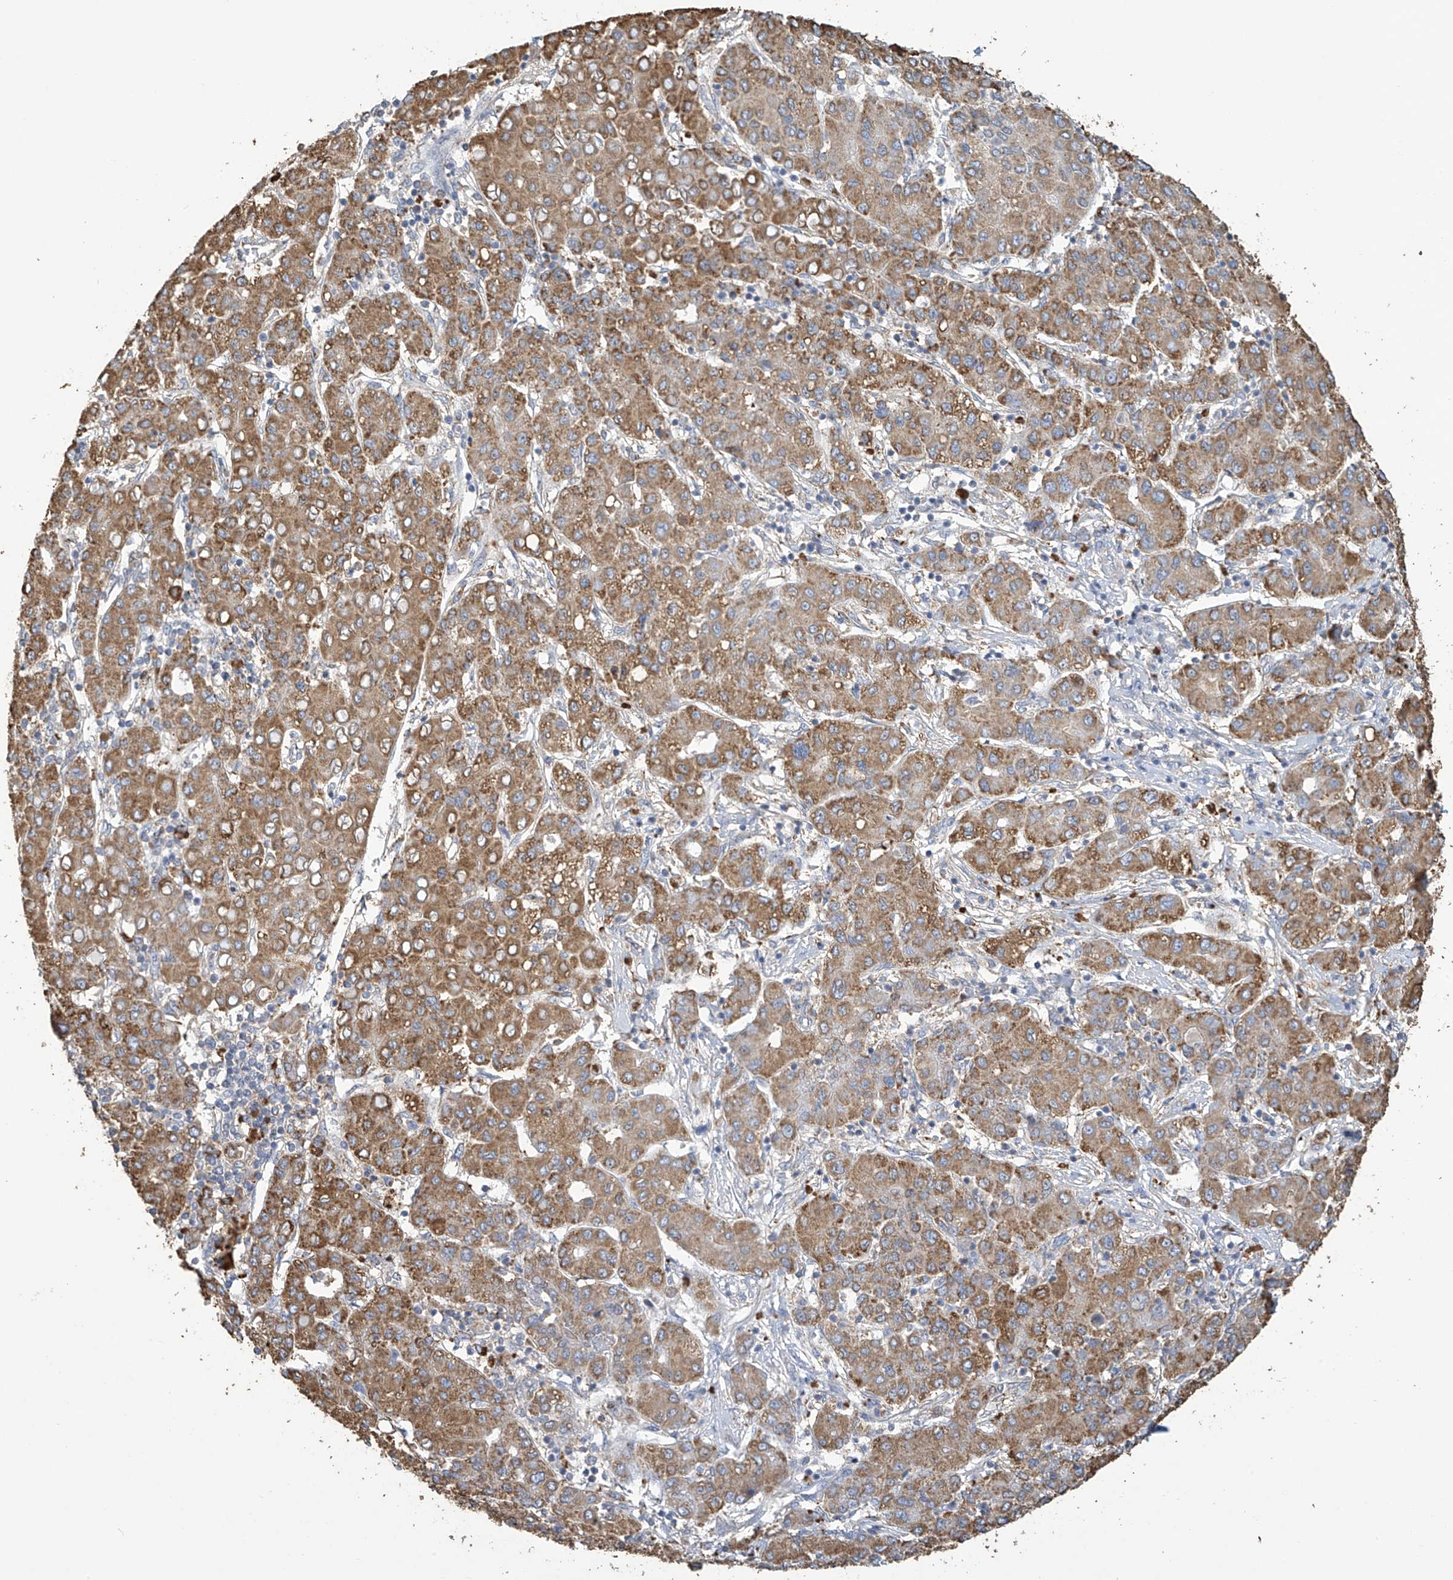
{"staining": {"intensity": "moderate", "quantity": ">75%", "location": "cytoplasmic/membranous"}, "tissue": "liver cancer", "cell_type": "Tumor cells", "image_type": "cancer", "snomed": [{"axis": "morphology", "description": "Carcinoma, Hepatocellular, NOS"}, {"axis": "topography", "description": "Liver"}], "caption": "Protein staining of liver hepatocellular carcinoma tissue exhibits moderate cytoplasmic/membranous positivity in approximately >75% of tumor cells.", "gene": "OGT", "patient": {"sex": "male", "age": 65}}